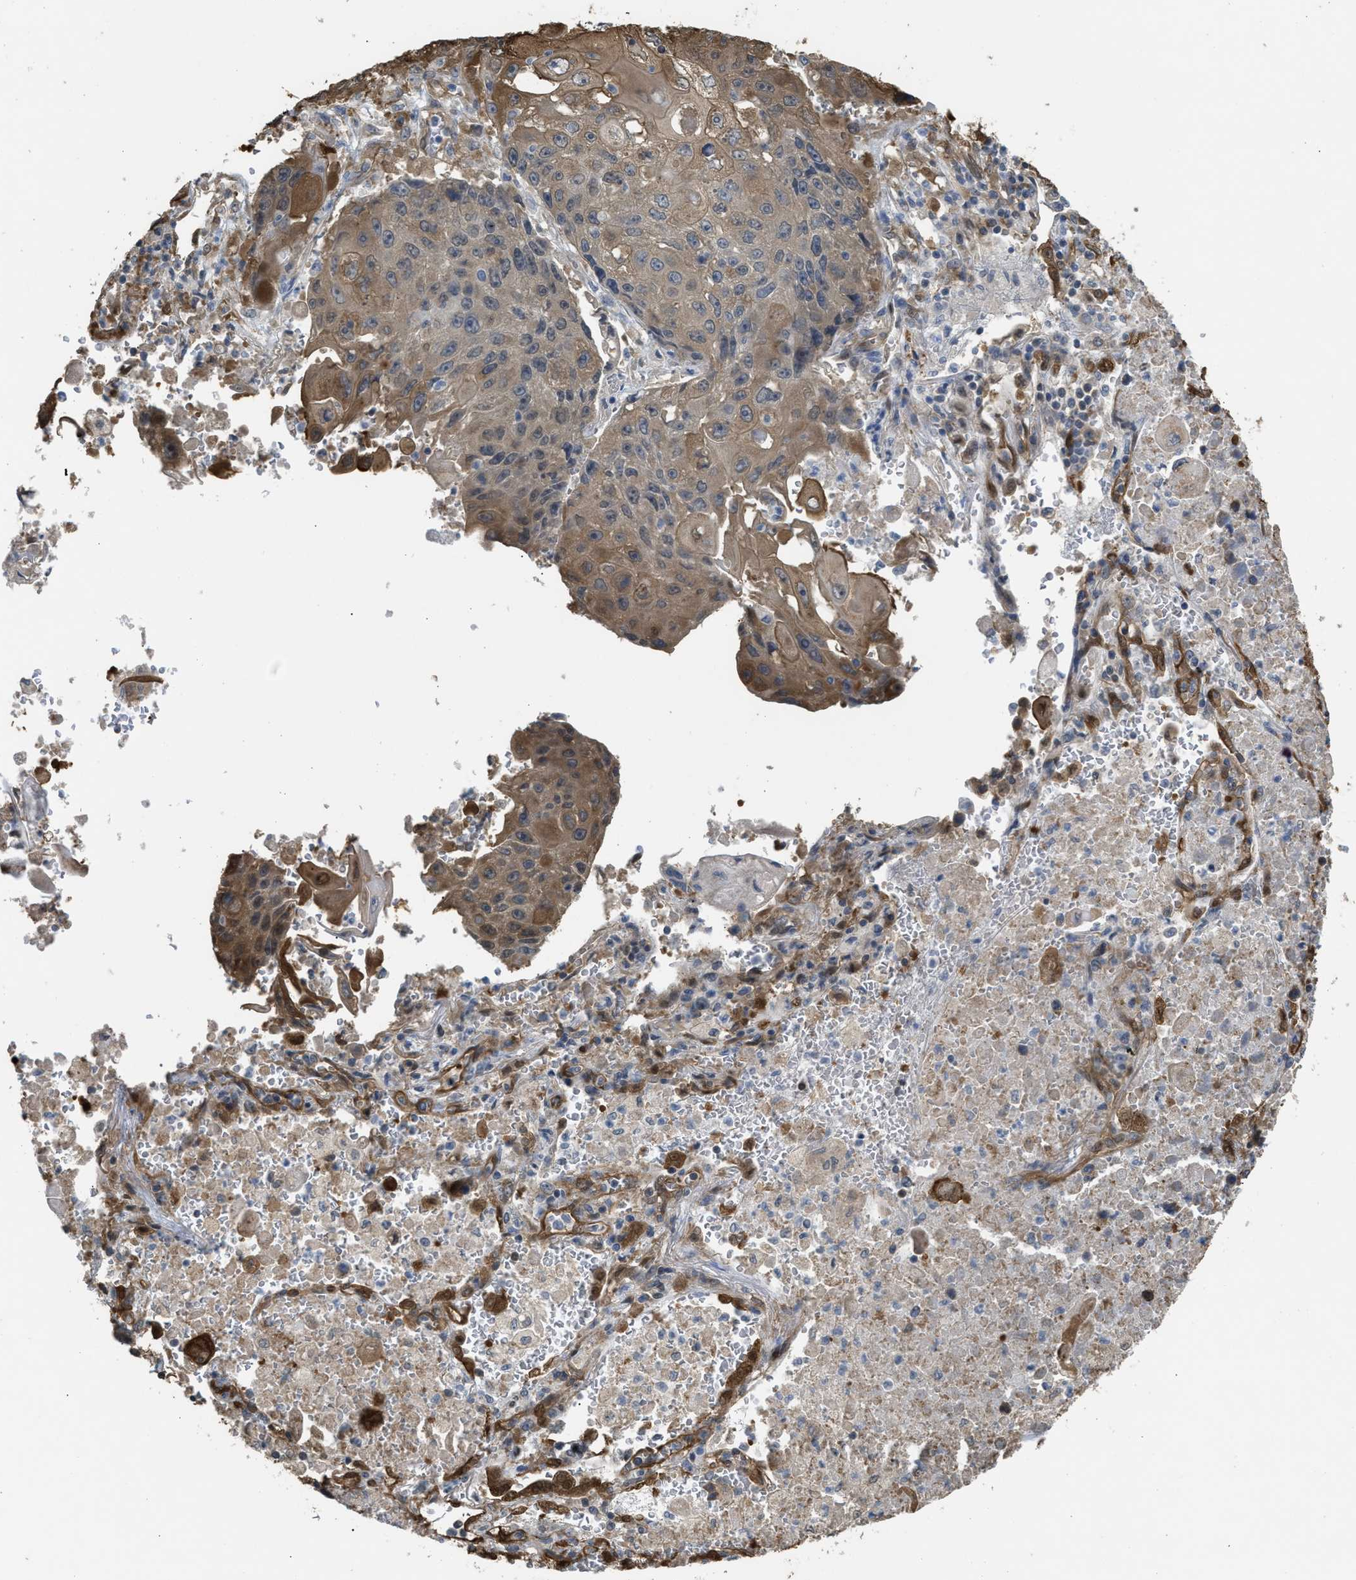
{"staining": {"intensity": "weak", "quantity": ">75%", "location": "cytoplasmic/membranous"}, "tissue": "lung cancer", "cell_type": "Tumor cells", "image_type": "cancer", "snomed": [{"axis": "morphology", "description": "Squamous cell carcinoma, NOS"}, {"axis": "topography", "description": "Lung"}], "caption": "High-magnification brightfield microscopy of lung cancer stained with DAB (3,3'-diaminobenzidine) (brown) and counterstained with hematoxylin (blue). tumor cells exhibit weak cytoplasmic/membranous expression is identified in approximately>75% of cells.", "gene": "BAG3", "patient": {"sex": "male", "age": 61}}